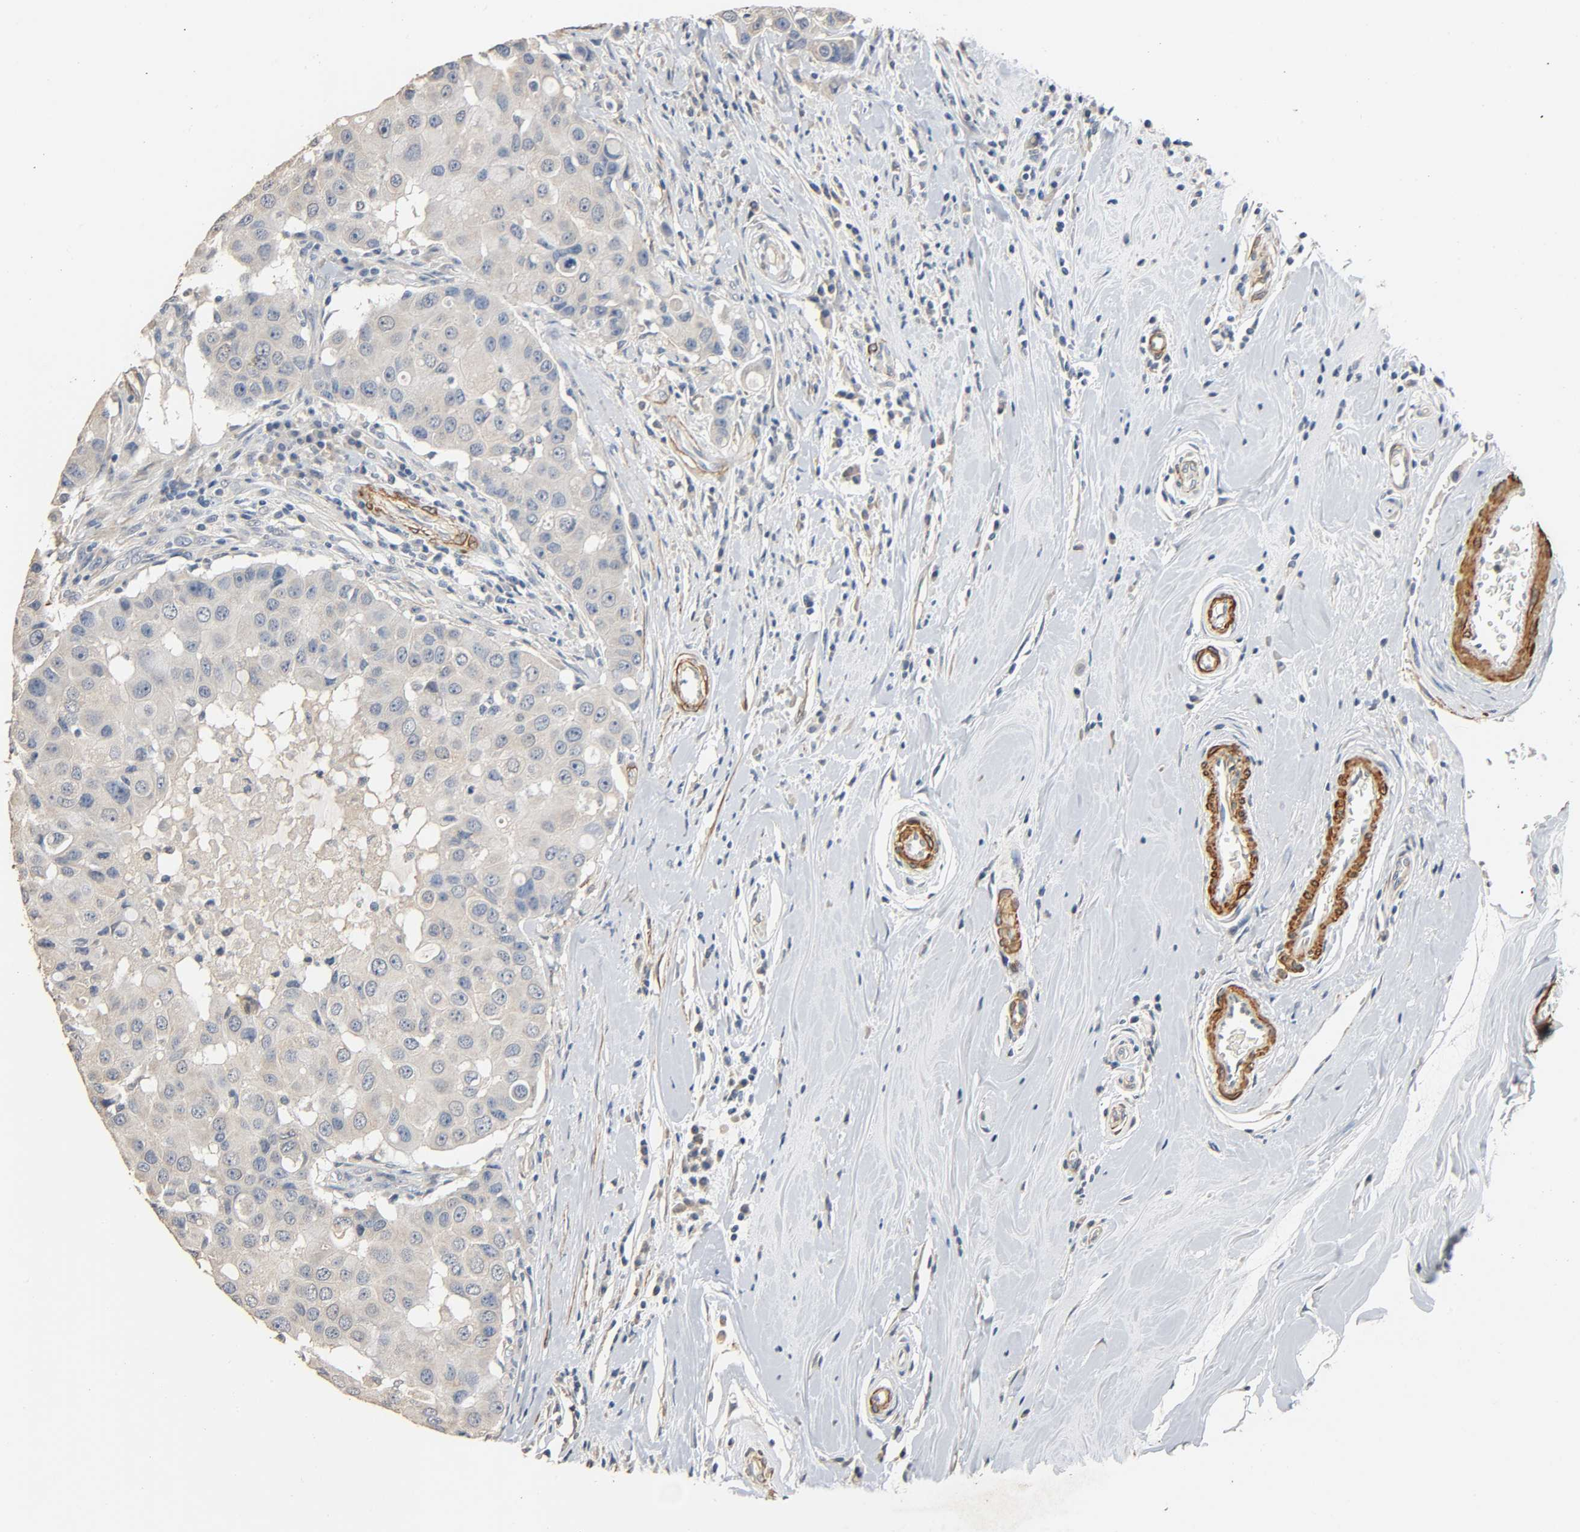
{"staining": {"intensity": "weak", "quantity": ">75%", "location": "cytoplasmic/membranous"}, "tissue": "breast cancer", "cell_type": "Tumor cells", "image_type": "cancer", "snomed": [{"axis": "morphology", "description": "Duct carcinoma"}, {"axis": "topography", "description": "Breast"}], "caption": "Tumor cells display low levels of weak cytoplasmic/membranous staining in approximately >75% of cells in human infiltrating ductal carcinoma (breast).", "gene": "GSTA3", "patient": {"sex": "female", "age": 27}}